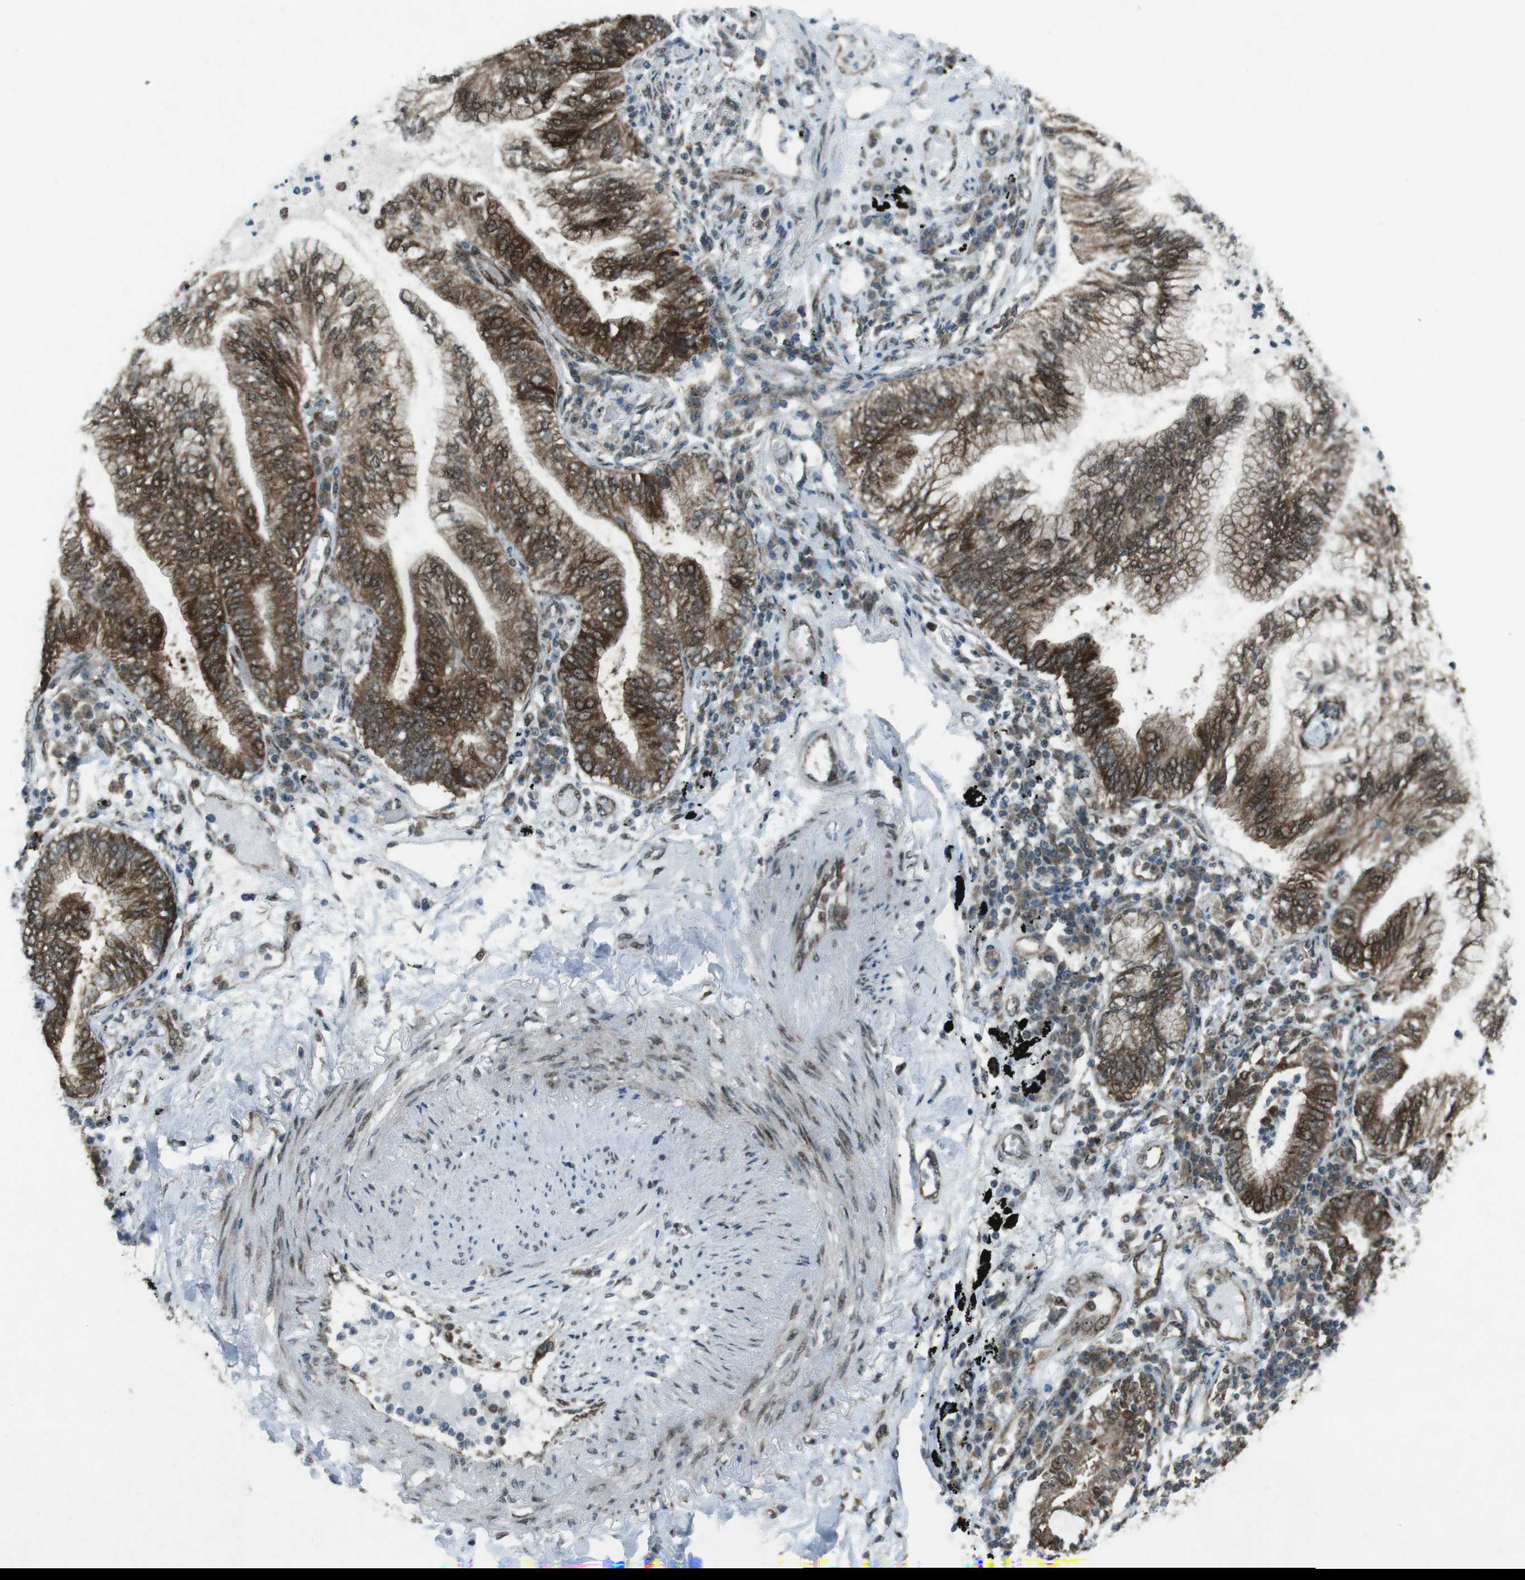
{"staining": {"intensity": "moderate", "quantity": ">75%", "location": "cytoplasmic/membranous,nuclear"}, "tissue": "lung cancer", "cell_type": "Tumor cells", "image_type": "cancer", "snomed": [{"axis": "morphology", "description": "Normal tissue, NOS"}, {"axis": "morphology", "description": "Adenocarcinoma, NOS"}, {"axis": "topography", "description": "Bronchus"}, {"axis": "topography", "description": "Lung"}], "caption": "Immunohistochemical staining of lung cancer (adenocarcinoma) shows medium levels of moderate cytoplasmic/membranous and nuclear protein staining in approximately >75% of tumor cells.", "gene": "CSNK1D", "patient": {"sex": "female", "age": 70}}